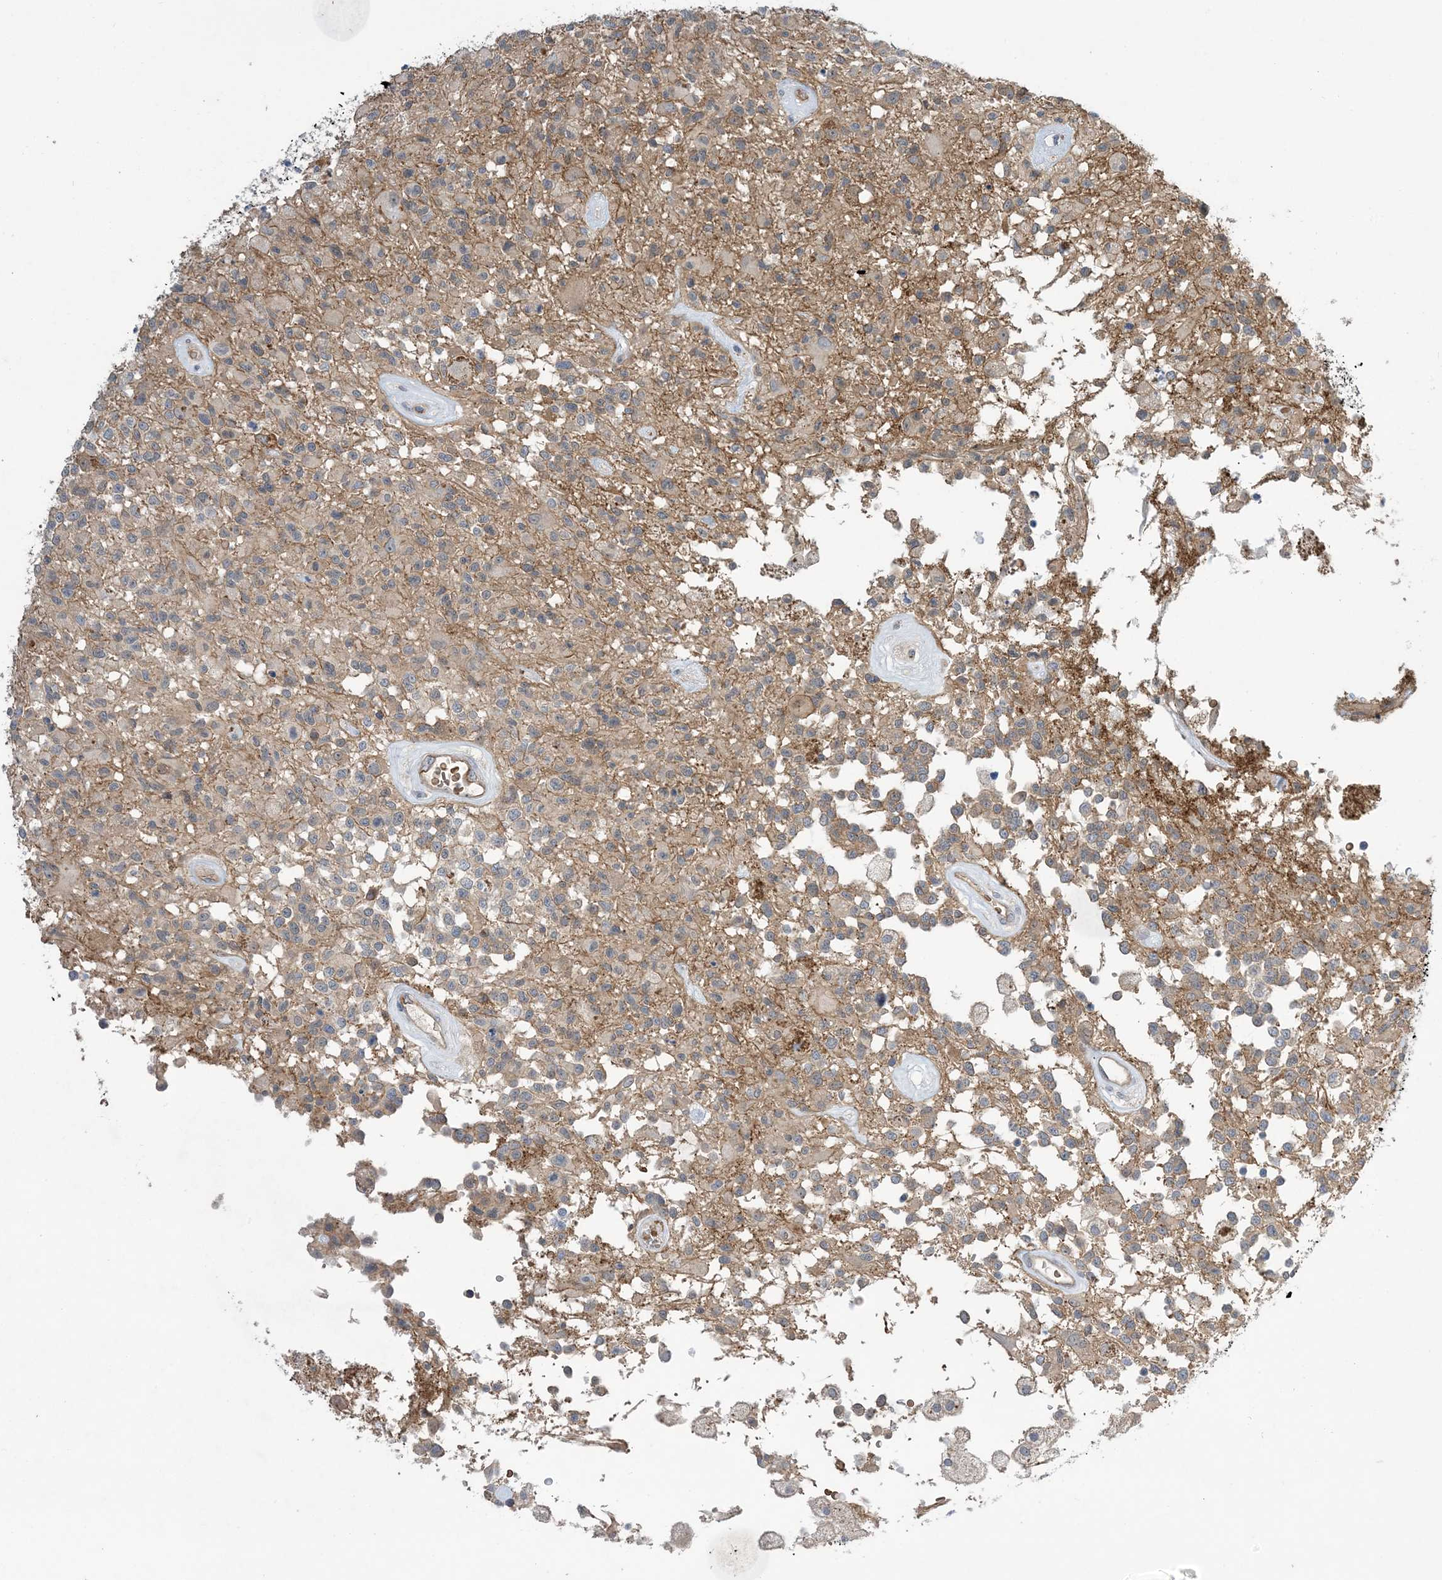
{"staining": {"intensity": "weak", "quantity": "<25%", "location": "cytoplasmic/membranous"}, "tissue": "glioma", "cell_type": "Tumor cells", "image_type": "cancer", "snomed": [{"axis": "morphology", "description": "Glioma, malignant, High grade"}, {"axis": "morphology", "description": "Glioblastoma, NOS"}, {"axis": "topography", "description": "Brain"}], "caption": "DAB immunohistochemical staining of glioma reveals no significant positivity in tumor cells. (DAB (3,3'-diaminobenzidine) IHC visualized using brightfield microscopy, high magnification).", "gene": "AOC1", "patient": {"sex": "male", "age": 60}}